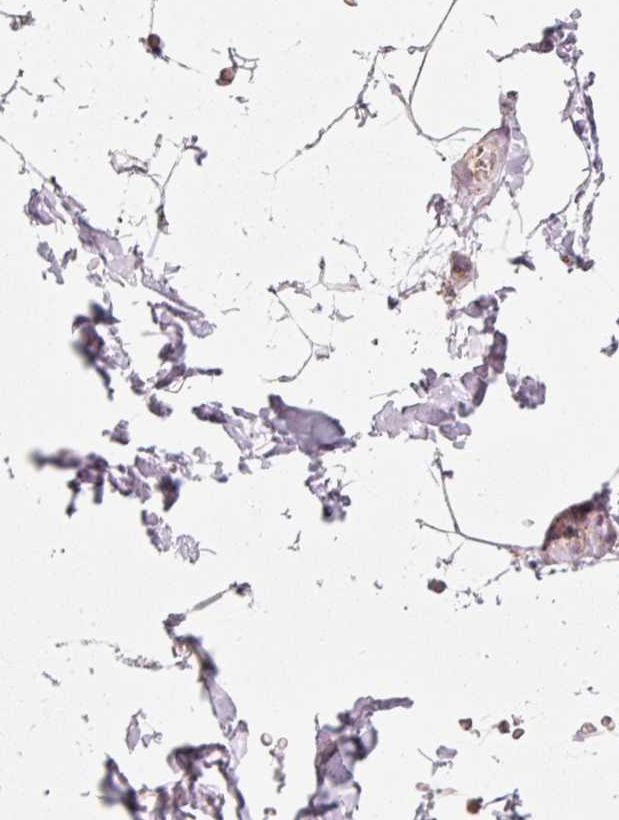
{"staining": {"intensity": "negative", "quantity": "none", "location": "none"}, "tissue": "adipose tissue", "cell_type": "Adipocytes", "image_type": "normal", "snomed": [{"axis": "morphology", "description": "Normal tissue, NOS"}, {"axis": "topography", "description": "Vascular tissue"}, {"axis": "topography", "description": "Peripheral nerve tissue"}], "caption": "A high-resolution histopathology image shows IHC staining of normal adipose tissue, which reveals no significant staining in adipocytes. (DAB IHC with hematoxylin counter stain).", "gene": "DUT", "patient": {"sex": "male", "age": 41}}